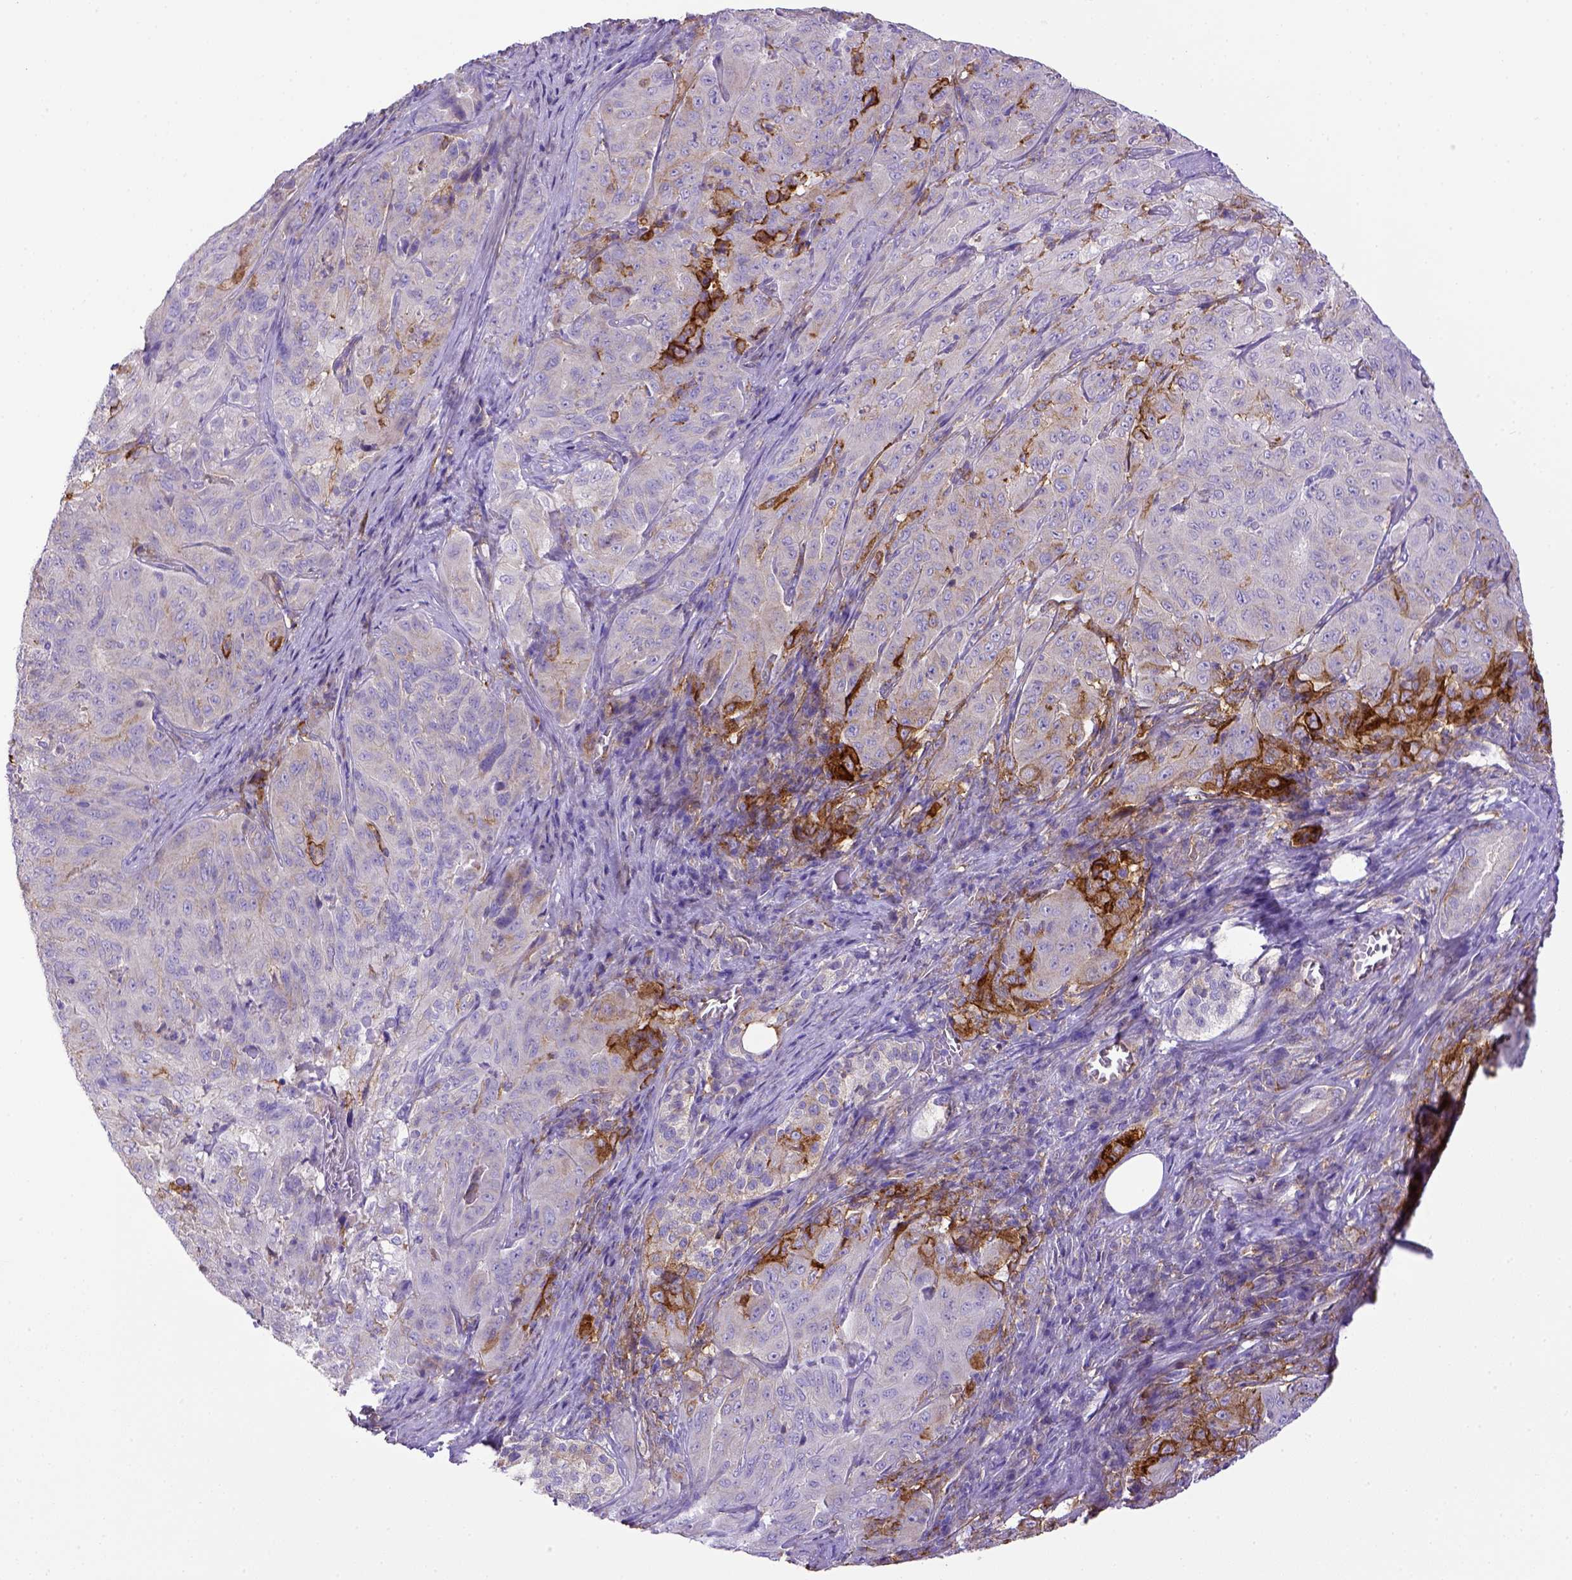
{"staining": {"intensity": "negative", "quantity": "none", "location": "none"}, "tissue": "pancreatic cancer", "cell_type": "Tumor cells", "image_type": "cancer", "snomed": [{"axis": "morphology", "description": "Adenocarcinoma, NOS"}, {"axis": "topography", "description": "Pancreas"}], "caption": "IHC photomicrograph of human pancreatic adenocarcinoma stained for a protein (brown), which demonstrates no positivity in tumor cells.", "gene": "CD40", "patient": {"sex": "male", "age": 63}}